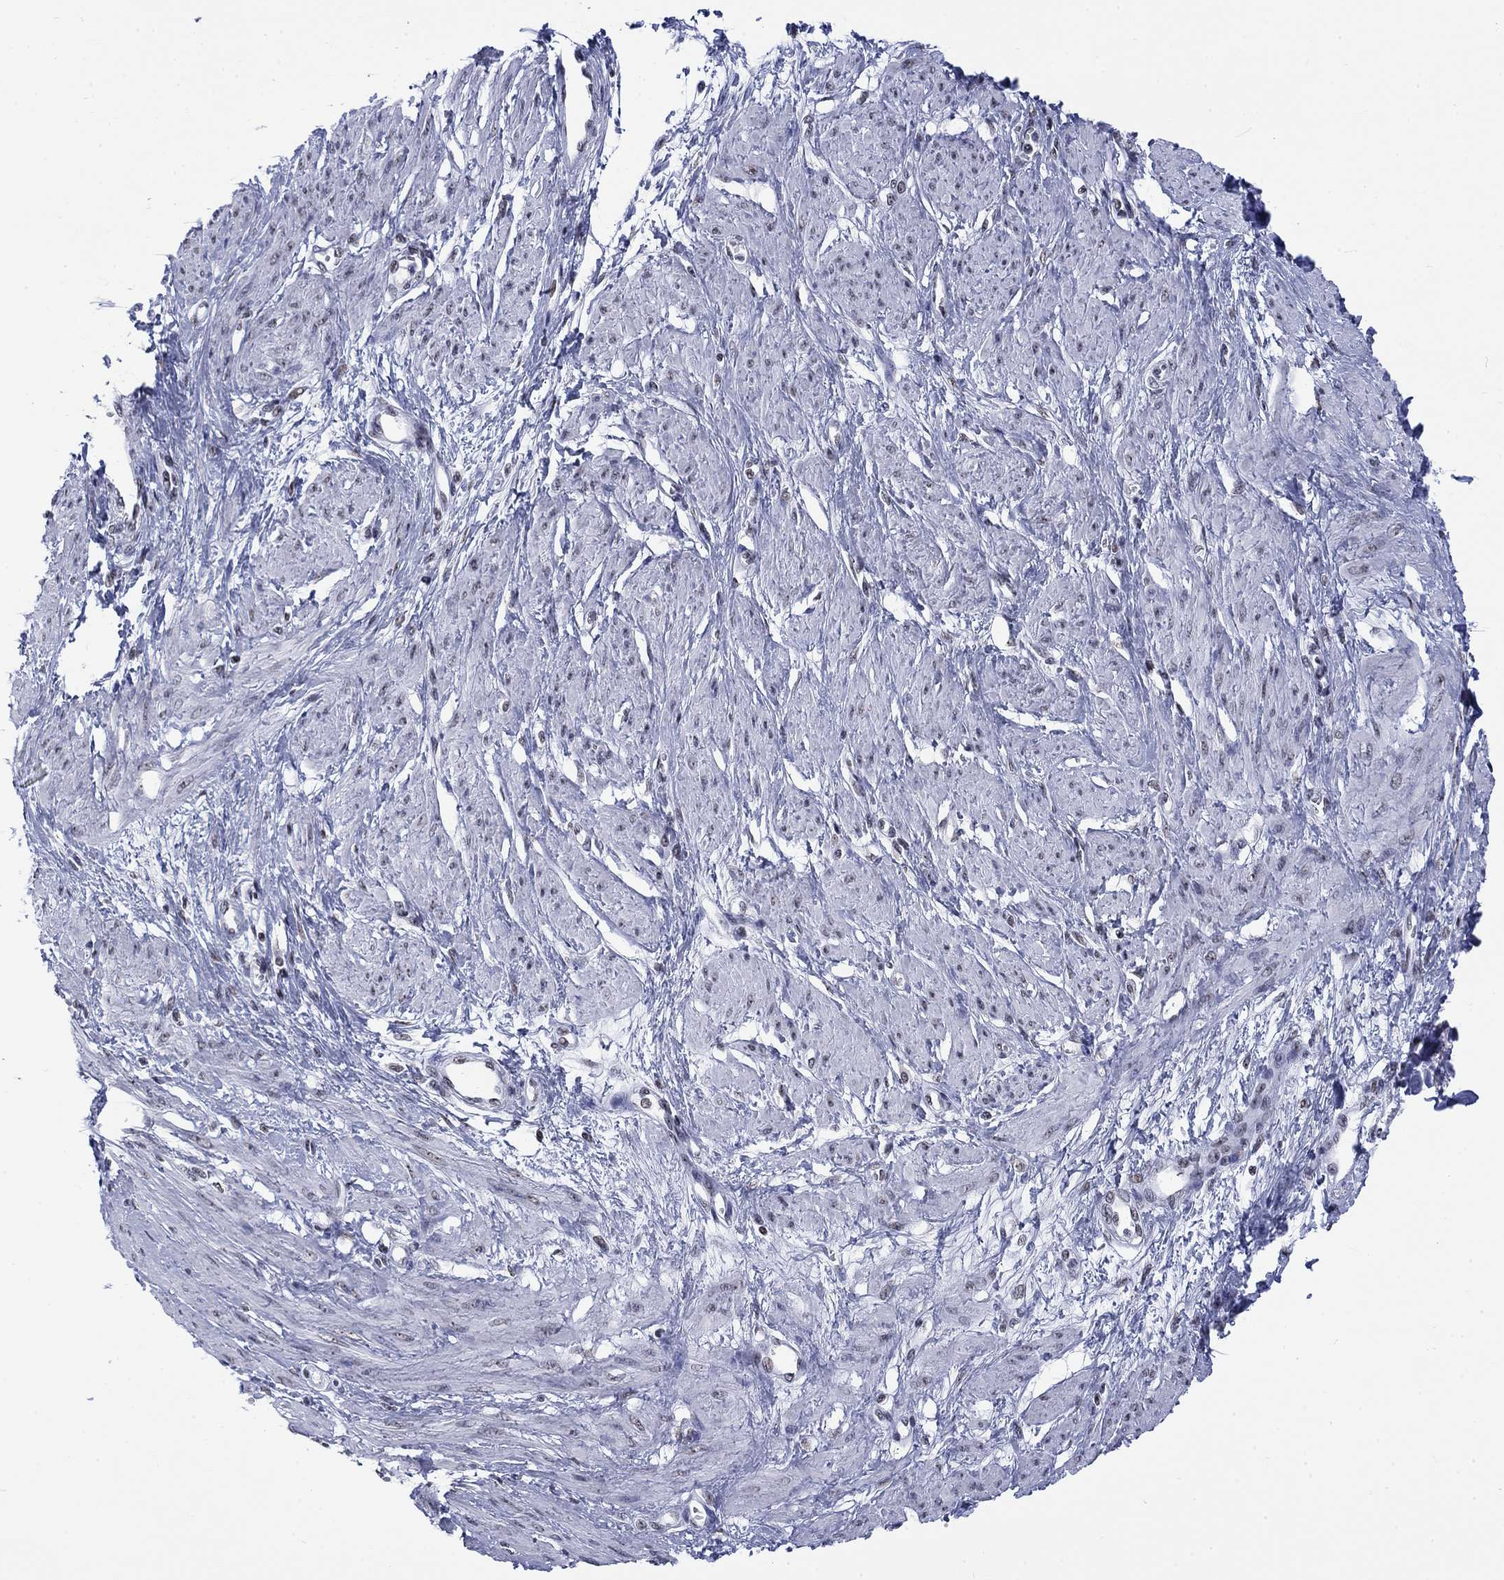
{"staining": {"intensity": "negative", "quantity": "none", "location": "none"}, "tissue": "smooth muscle", "cell_type": "Smooth muscle cells", "image_type": "normal", "snomed": [{"axis": "morphology", "description": "Normal tissue, NOS"}, {"axis": "topography", "description": "Smooth muscle"}, {"axis": "topography", "description": "Uterus"}], "caption": "The immunohistochemistry (IHC) micrograph has no significant expression in smooth muscle cells of smooth muscle.", "gene": "CSRNP3", "patient": {"sex": "female", "age": 39}}